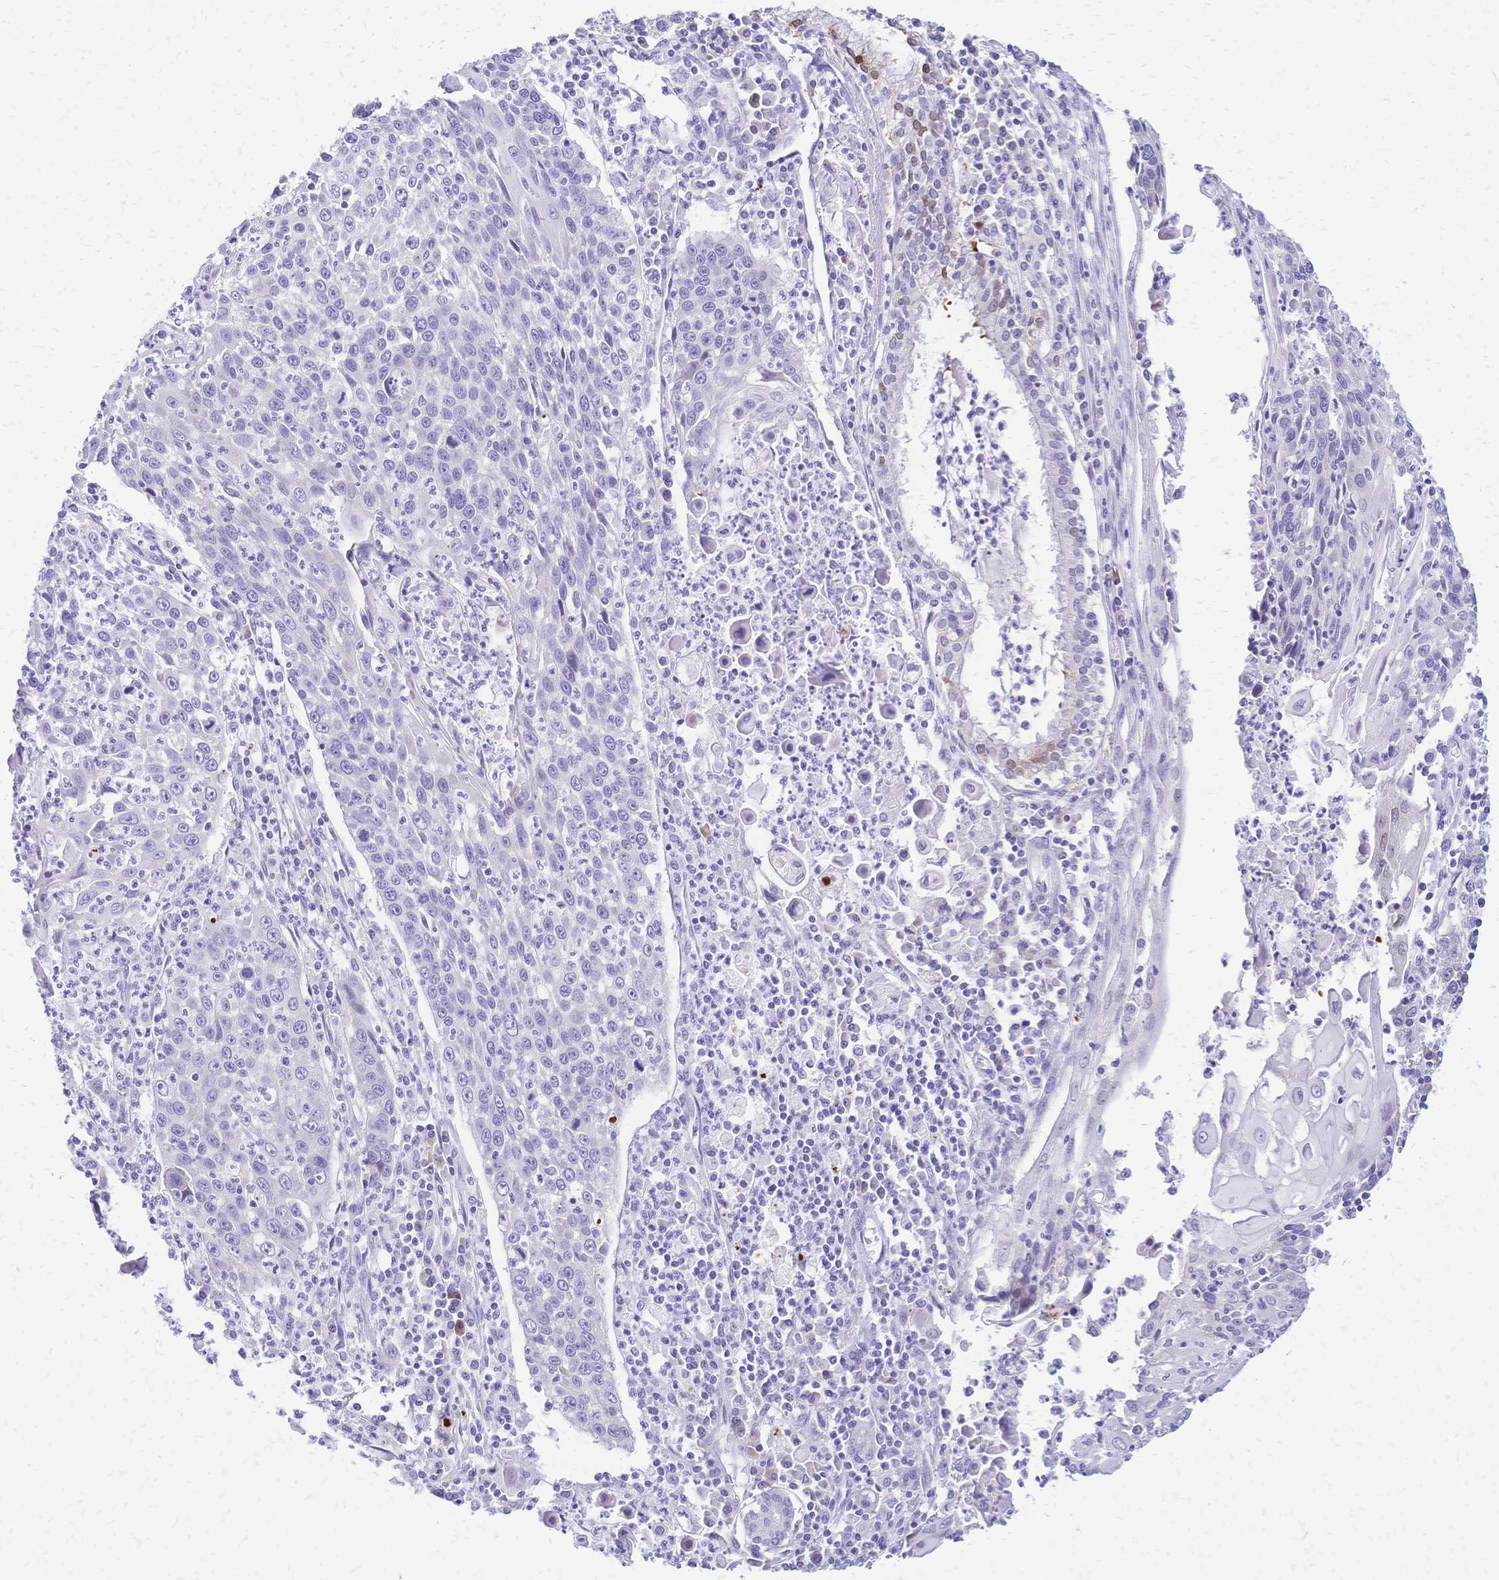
{"staining": {"intensity": "negative", "quantity": "none", "location": "none"}, "tissue": "lung cancer", "cell_type": "Tumor cells", "image_type": "cancer", "snomed": [{"axis": "morphology", "description": "Squamous cell carcinoma, NOS"}, {"axis": "morphology", "description": "Squamous cell carcinoma, metastatic, NOS"}, {"axis": "topography", "description": "Lung"}, {"axis": "topography", "description": "Pleura, NOS"}], "caption": "Tumor cells show no significant protein positivity in squamous cell carcinoma (lung). (DAB (3,3'-diaminobenzidine) immunohistochemistry with hematoxylin counter stain).", "gene": "GRB7", "patient": {"sex": "male", "age": 72}}